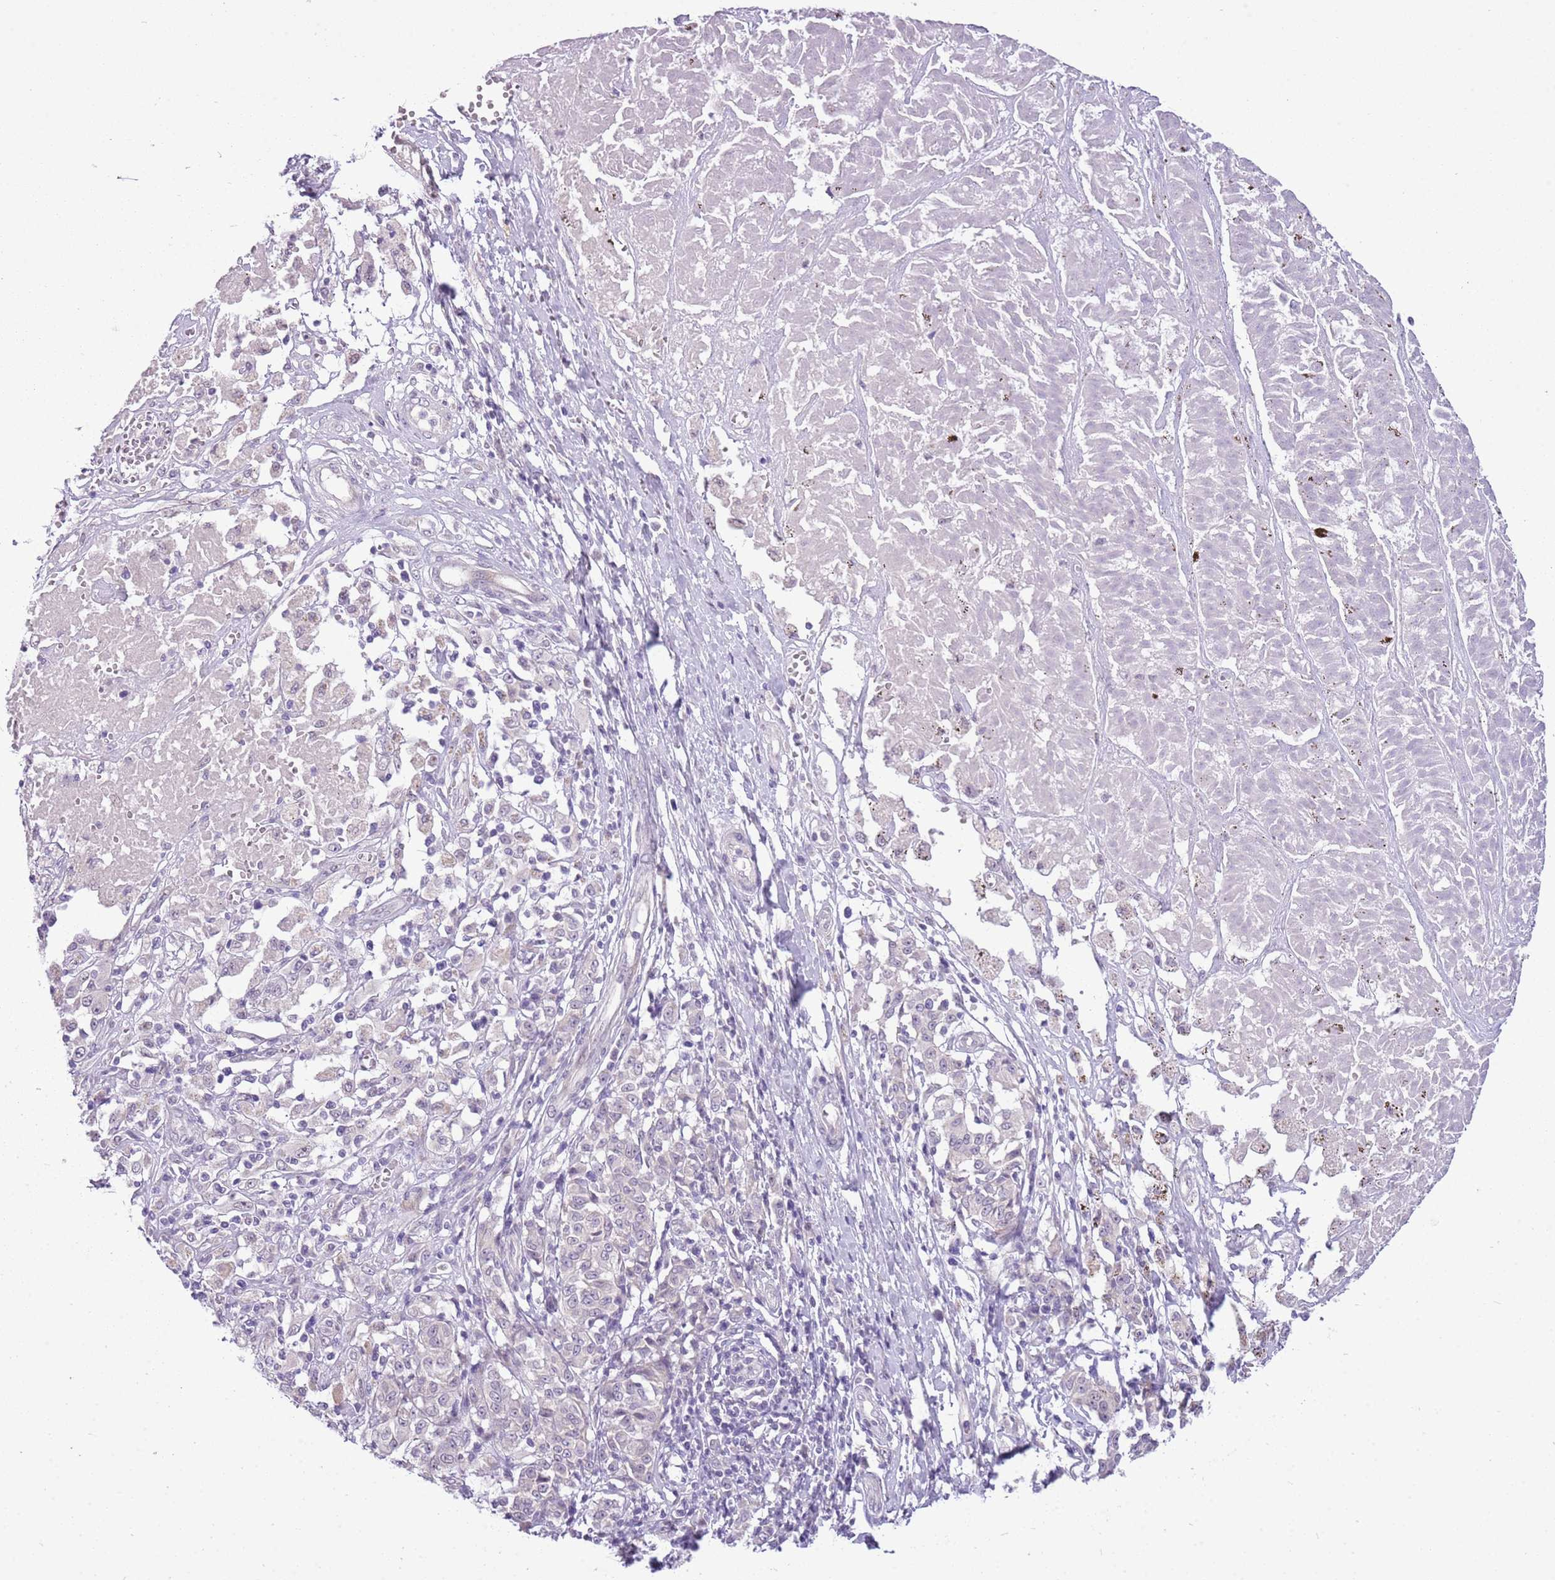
{"staining": {"intensity": "negative", "quantity": "none", "location": "none"}, "tissue": "melanoma", "cell_type": "Tumor cells", "image_type": "cancer", "snomed": [{"axis": "morphology", "description": "Malignant melanoma, NOS"}, {"axis": "topography", "description": "Skin"}], "caption": "Micrograph shows no protein expression in tumor cells of melanoma tissue. (DAB (3,3'-diaminobenzidine) immunohistochemistry (IHC) visualized using brightfield microscopy, high magnification).", "gene": "FAM120C", "patient": {"sex": "female", "age": 72}}